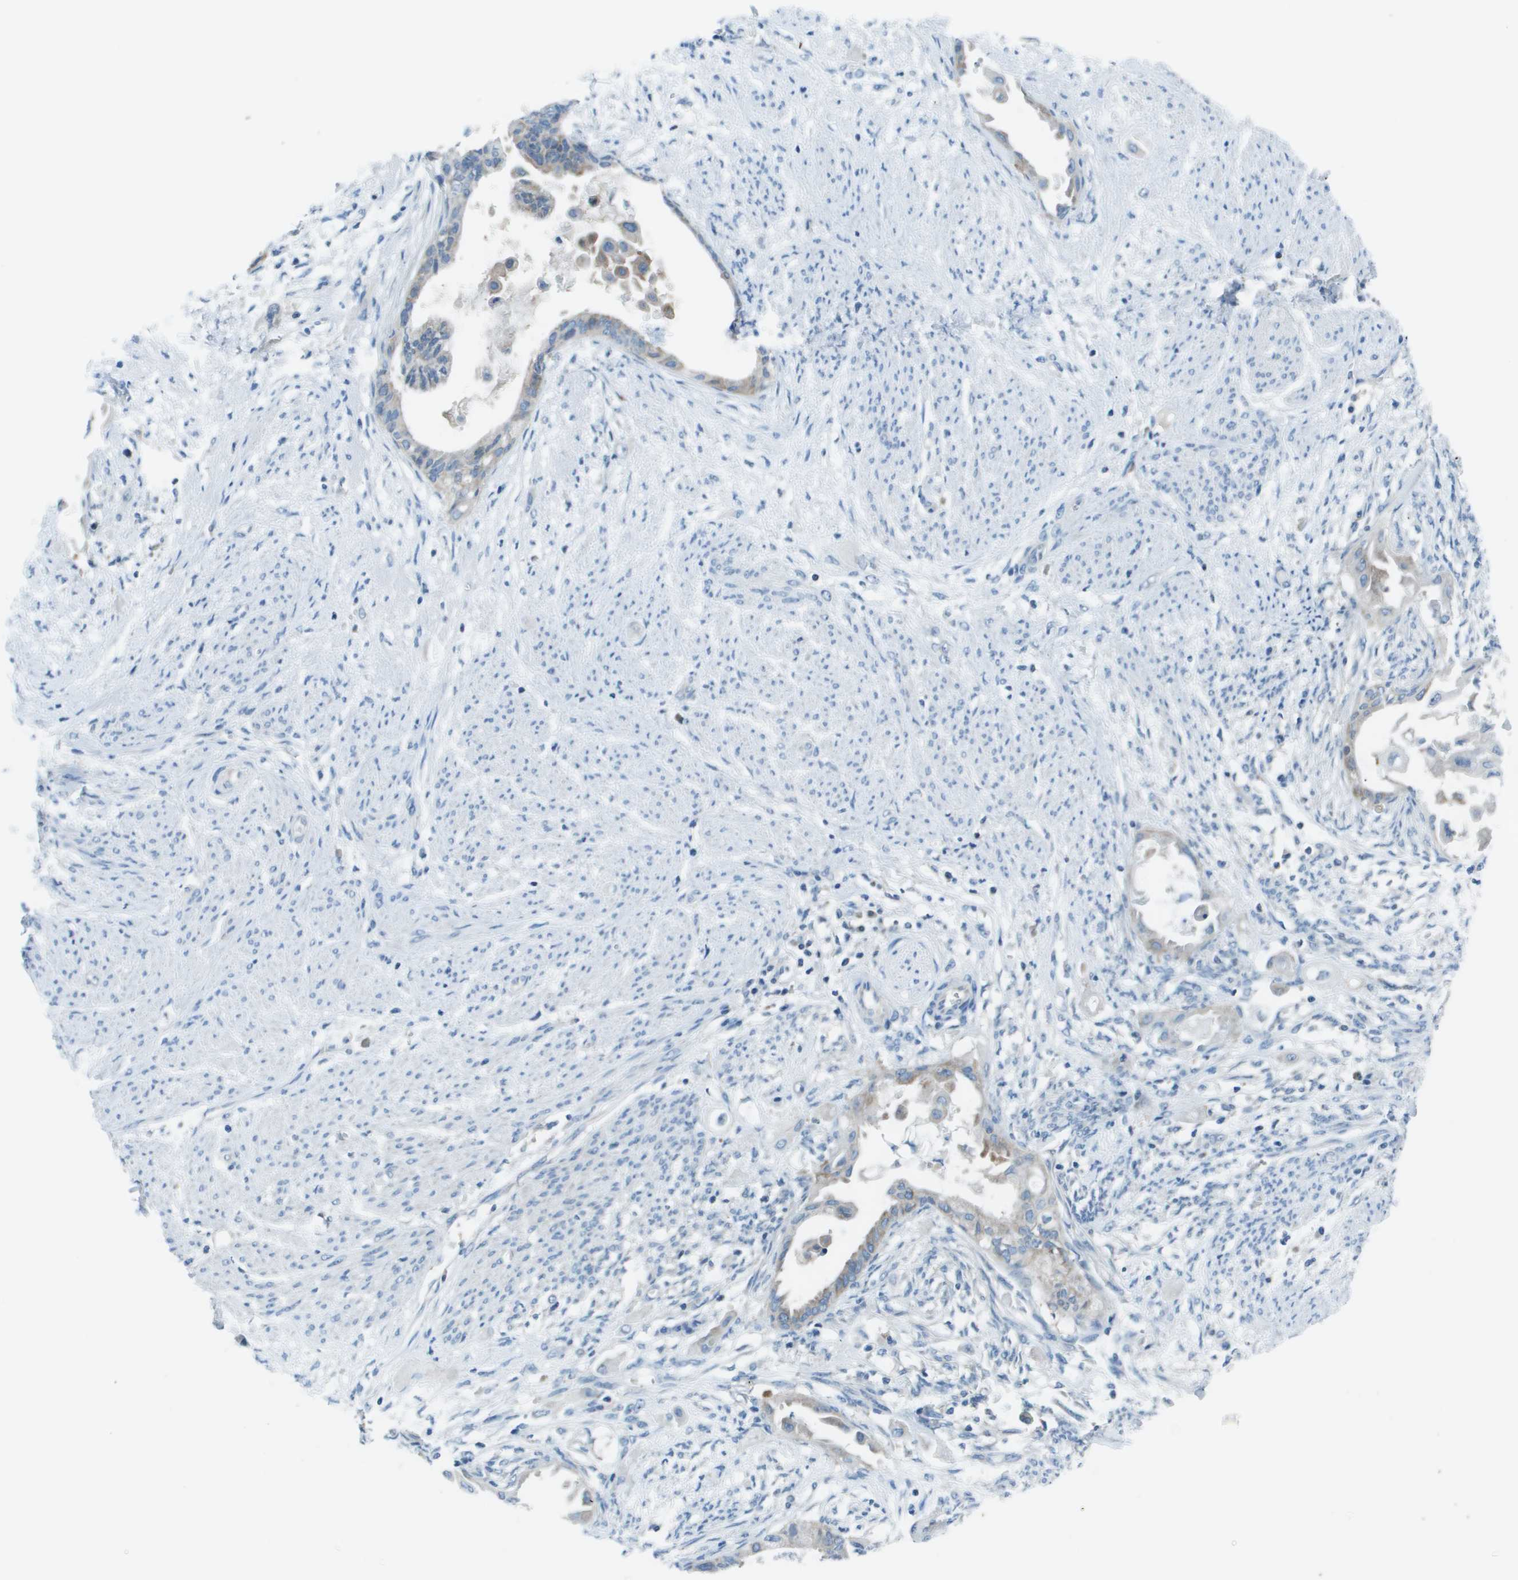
{"staining": {"intensity": "weak", "quantity": "<25%", "location": "cytoplasmic/membranous"}, "tissue": "cervical cancer", "cell_type": "Tumor cells", "image_type": "cancer", "snomed": [{"axis": "morphology", "description": "Normal tissue, NOS"}, {"axis": "morphology", "description": "Adenocarcinoma, NOS"}, {"axis": "topography", "description": "Cervix"}, {"axis": "topography", "description": "Endometrium"}], "caption": "High magnification brightfield microscopy of adenocarcinoma (cervical) stained with DAB (3,3'-diaminobenzidine) (brown) and counterstained with hematoxylin (blue): tumor cells show no significant positivity.", "gene": "STIP1", "patient": {"sex": "female", "age": 86}}